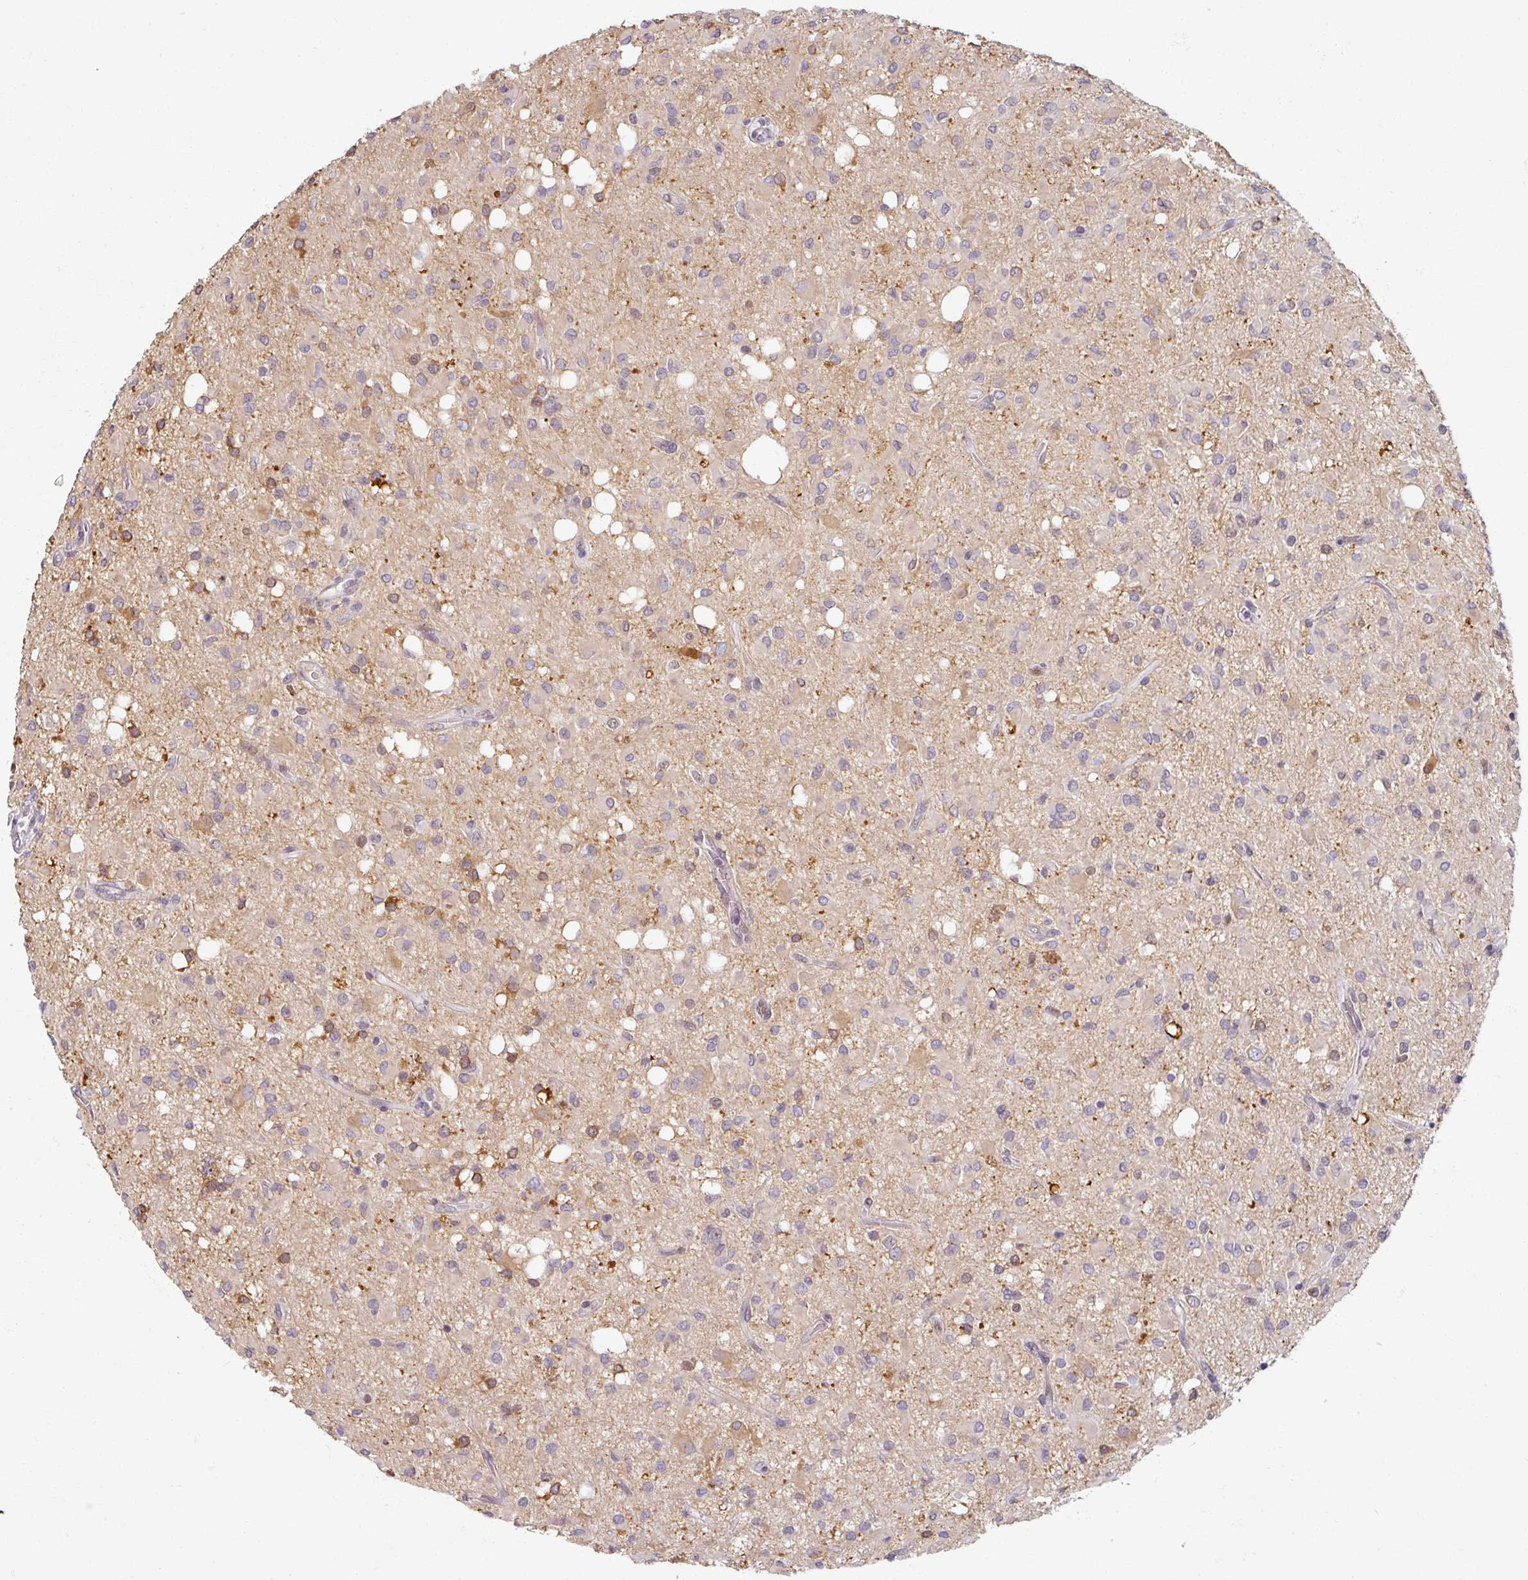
{"staining": {"intensity": "moderate", "quantity": "<25%", "location": "cytoplasmic/membranous"}, "tissue": "glioma", "cell_type": "Tumor cells", "image_type": "cancer", "snomed": [{"axis": "morphology", "description": "Glioma, malignant, Low grade"}, {"axis": "topography", "description": "Brain"}], "caption": "The image reveals a brown stain indicating the presence of a protein in the cytoplasmic/membranous of tumor cells in glioma.", "gene": "RIPOR3", "patient": {"sex": "female", "age": 33}}